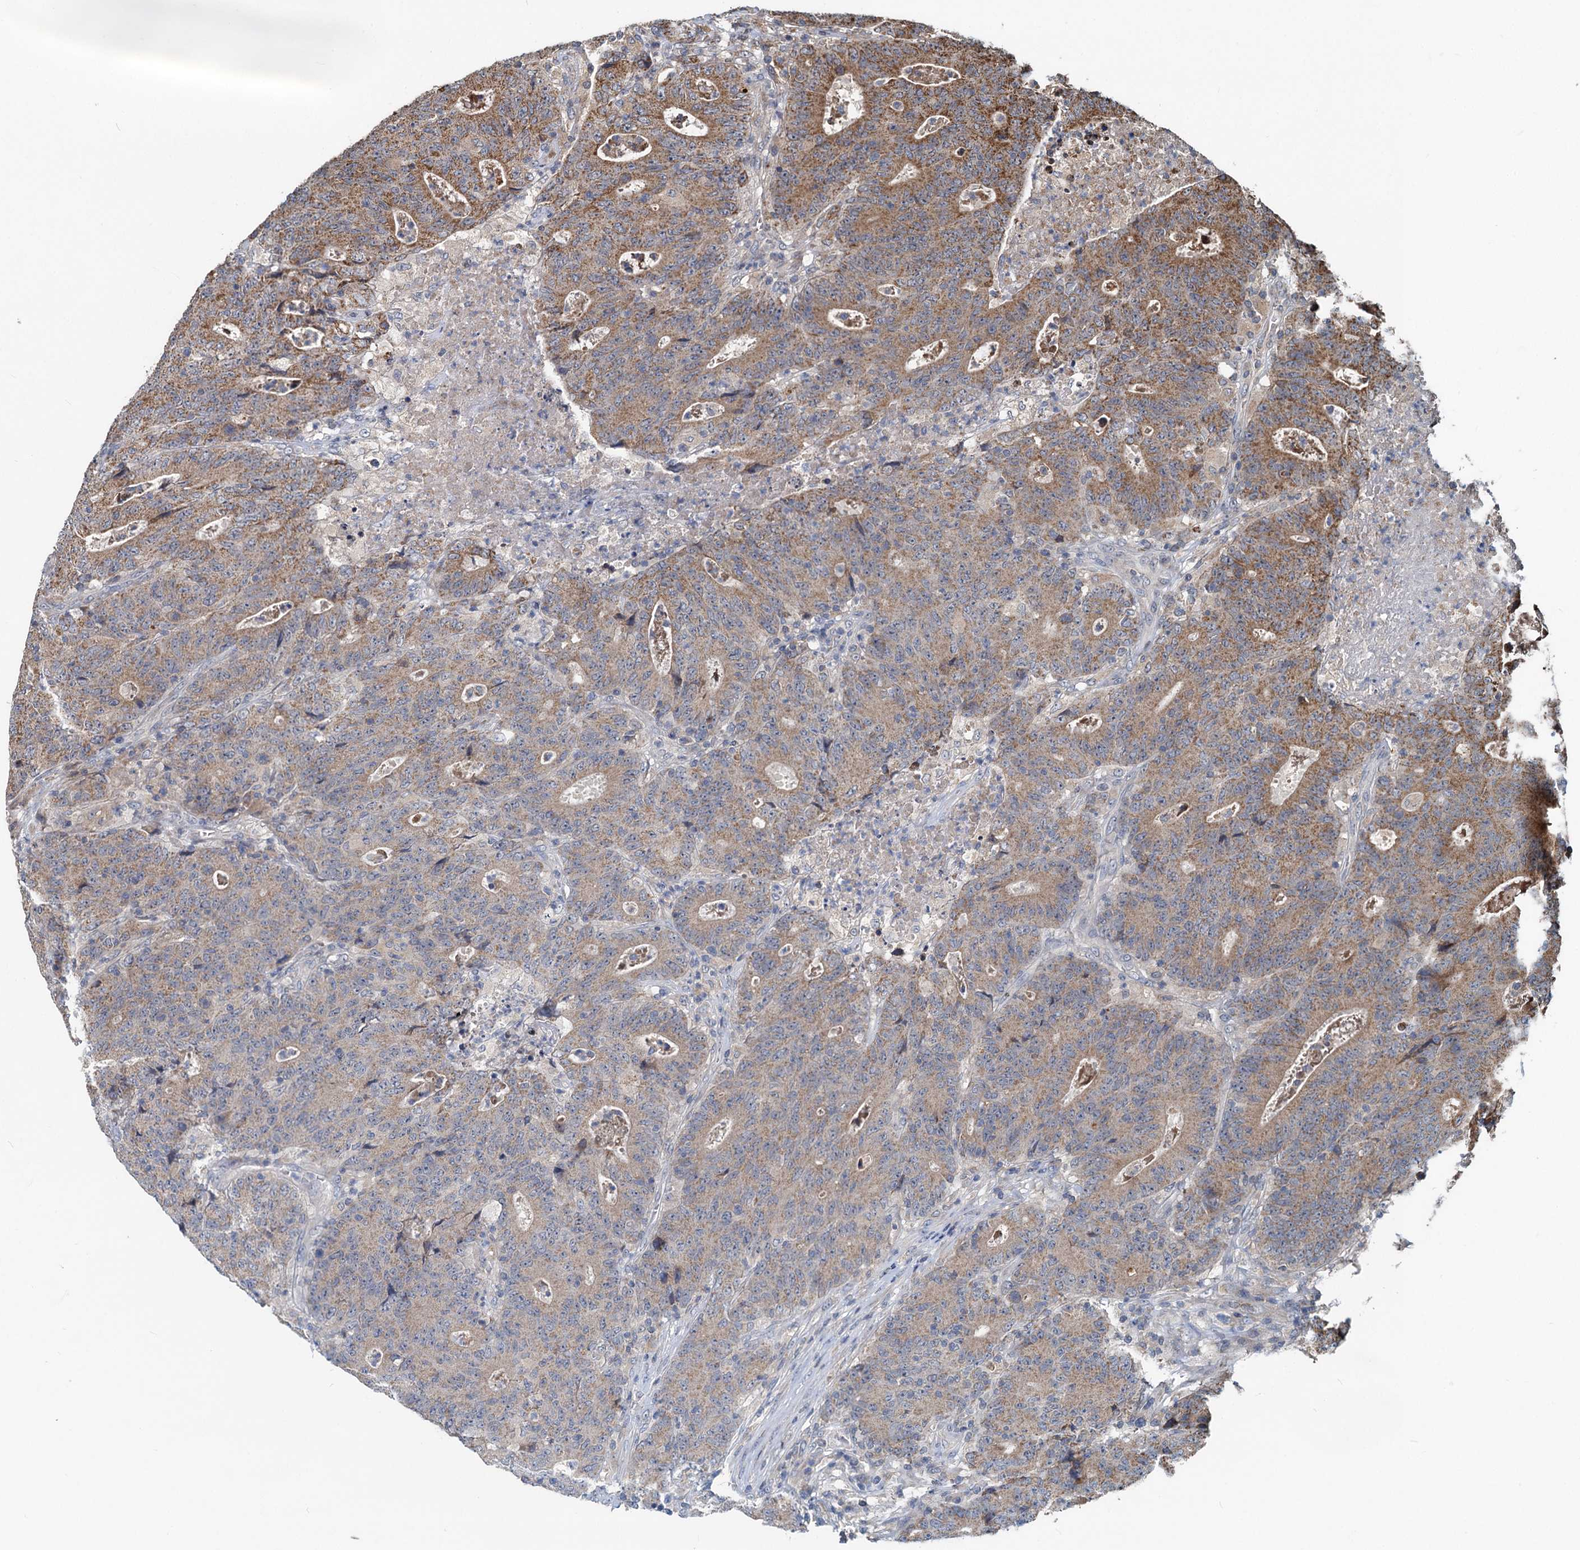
{"staining": {"intensity": "moderate", "quantity": "25%-75%", "location": "cytoplasmic/membranous"}, "tissue": "colorectal cancer", "cell_type": "Tumor cells", "image_type": "cancer", "snomed": [{"axis": "morphology", "description": "Adenocarcinoma, NOS"}, {"axis": "topography", "description": "Colon"}], "caption": "Immunohistochemistry micrograph of colorectal cancer stained for a protein (brown), which shows medium levels of moderate cytoplasmic/membranous staining in approximately 25%-75% of tumor cells.", "gene": "OTUB1", "patient": {"sex": "female", "age": 75}}